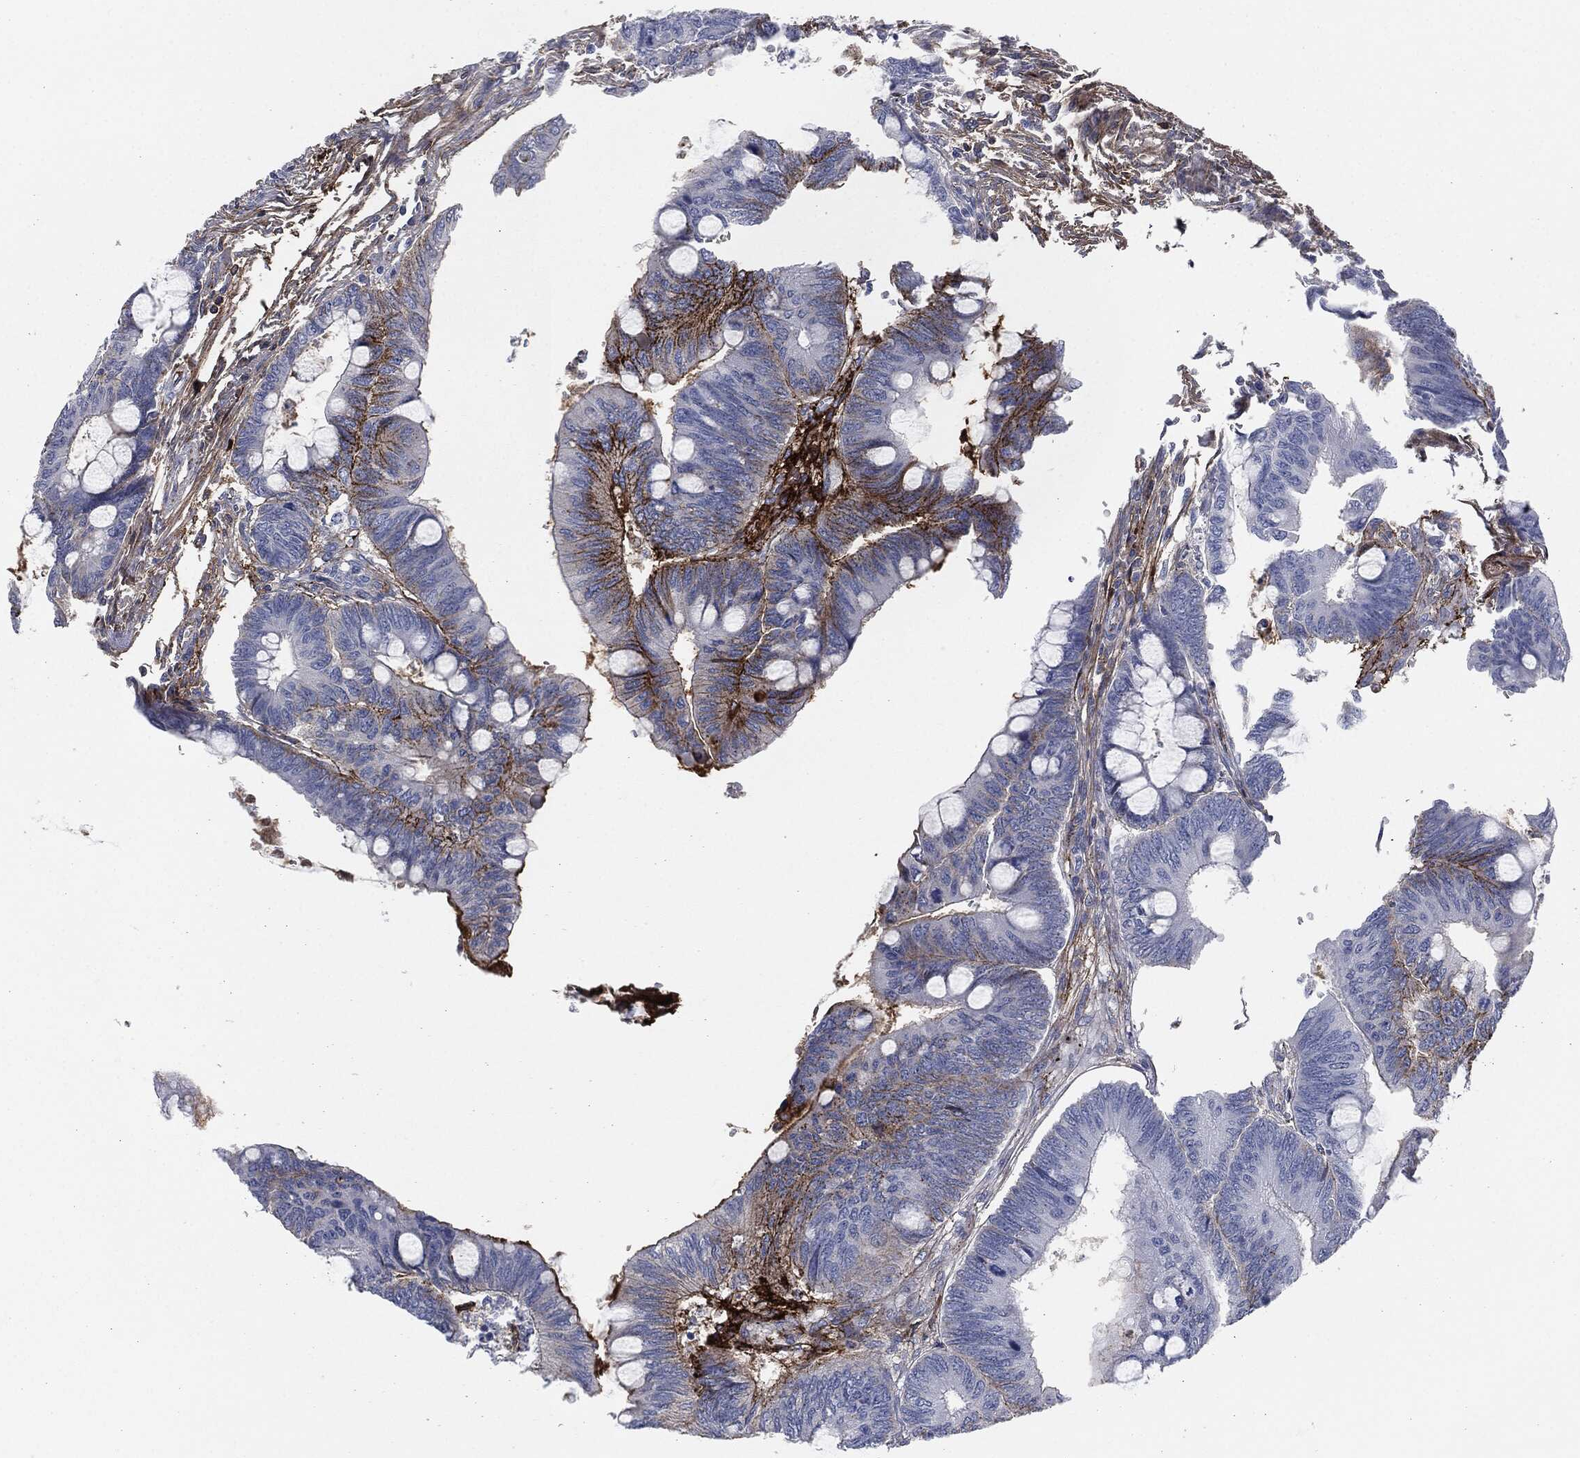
{"staining": {"intensity": "strong", "quantity": "25%-75%", "location": "cytoplasmic/membranous"}, "tissue": "colorectal cancer", "cell_type": "Tumor cells", "image_type": "cancer", "snomed": [{"axis": "morphology", "description": "Normal tissue, NOS"}, {"axis": "morphology", "description": "Adenocarcinoma, NOS"}, {"axis": "topography", "description": "Rectum"}, {"axis": "topography", "description": "Peripheral nerve tissue"}], "caption": "High-magnification brightfield microscopy of adenocarcinoma (colorectal) stained with DAB (brown) and counterstained with hematoxylin (blue). tumor cells exhibit strong cytoplasmic/membranous staining is present in approximately25%-75% of cells.", "gene": "APOB", "patient": {"sex": "male", "age": 92}}